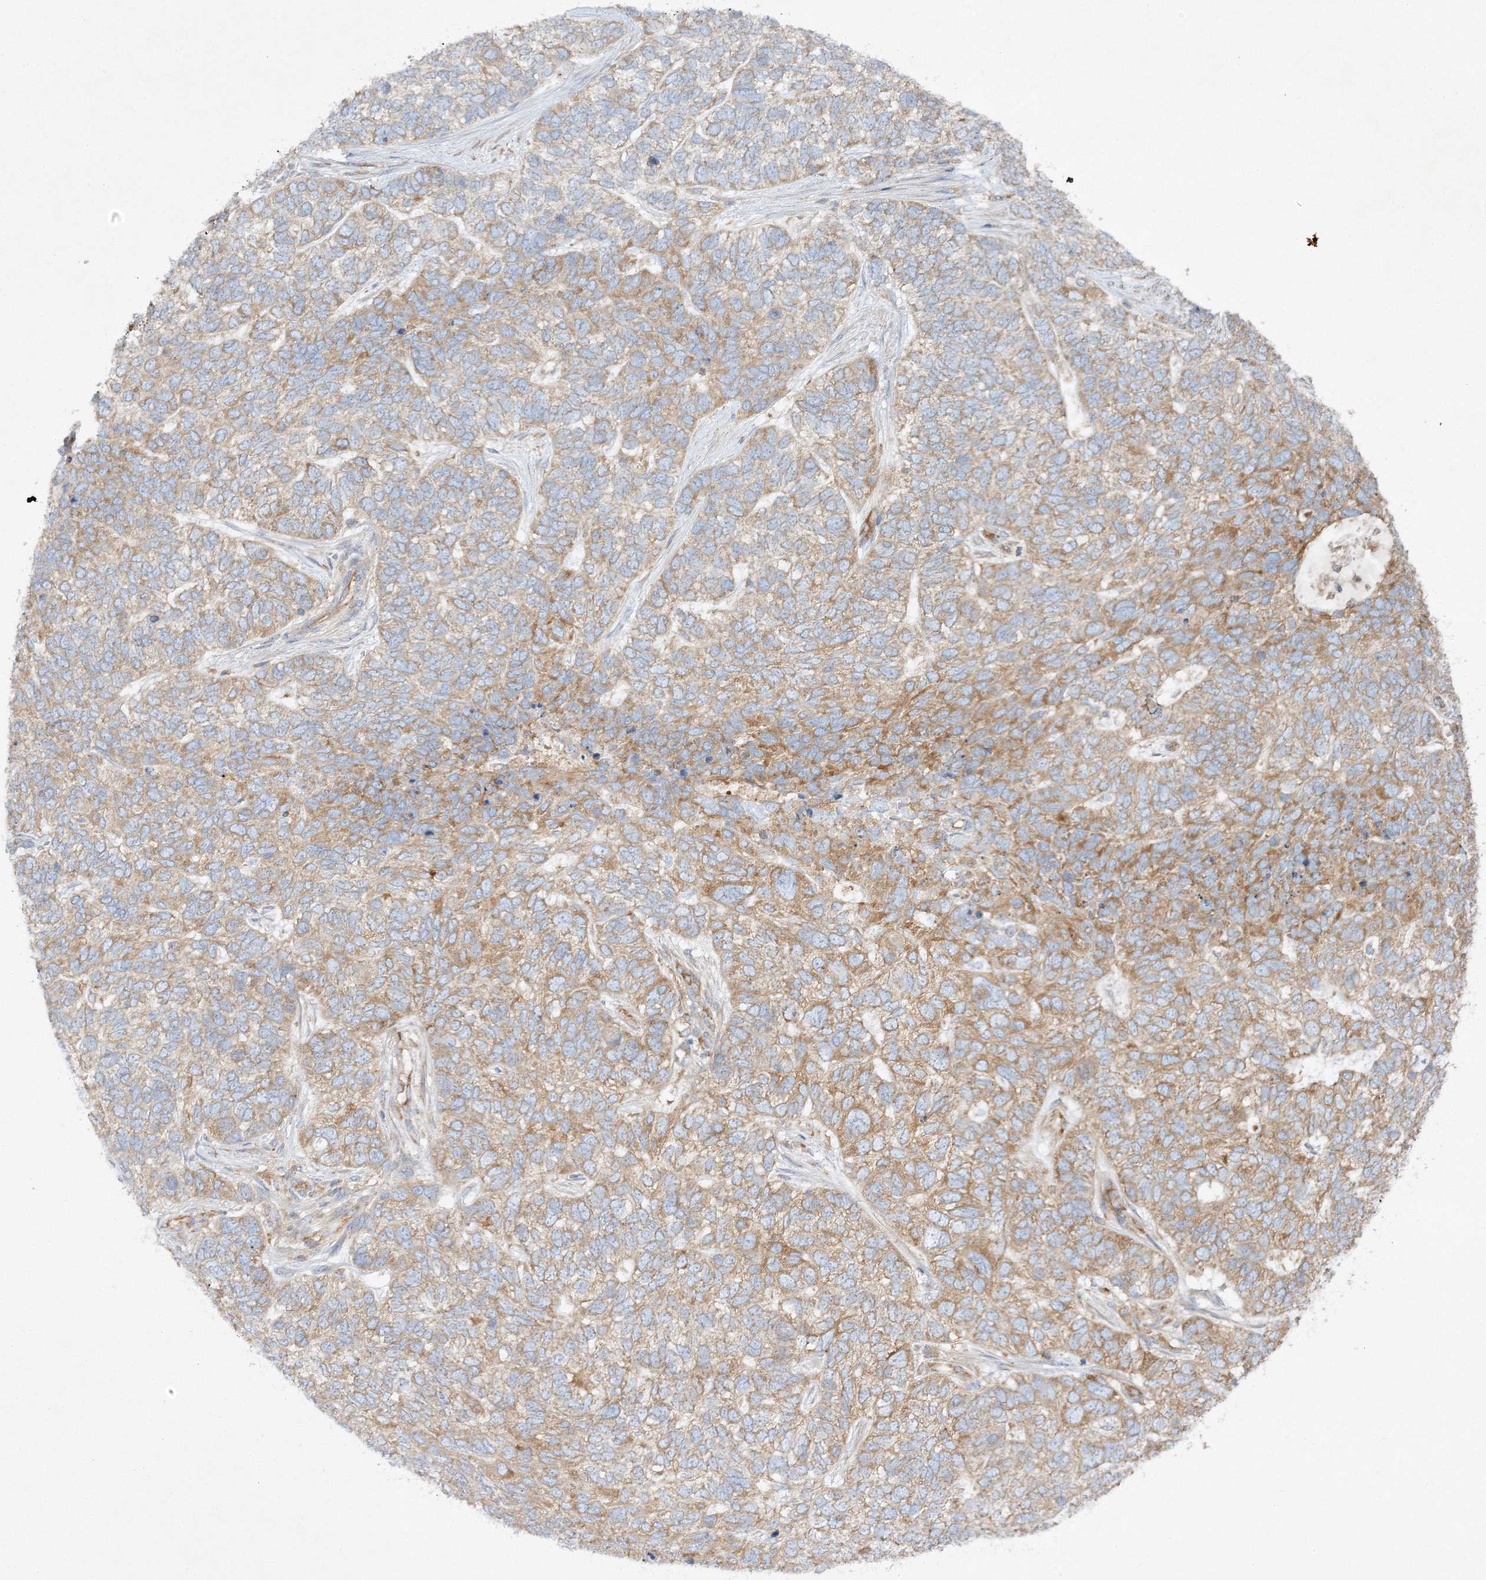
{"staining": {"intensity": "moderate", "quantity": "25%-75%", "location": "cytoplasmic/membranous"}, "tissue": "skin cancer", "cell_type": "Tumor cells", "image_type": "cancer", "snomed": [{"axis": "morphology", "description": "Basal cell carcinoma"}, {"axis": "topography", "description": "Skin"}], "caption": "Immunohistochemistry (IHC) image of skin basal cell carcinoma stained for a protein (brown), which demonstrates medium levels of moderate cytoplasmic/membranous expression in about 25%-75% of tumor cells.", "gene": "WDR37", "patient": {"sex": "female", "age": 65}}